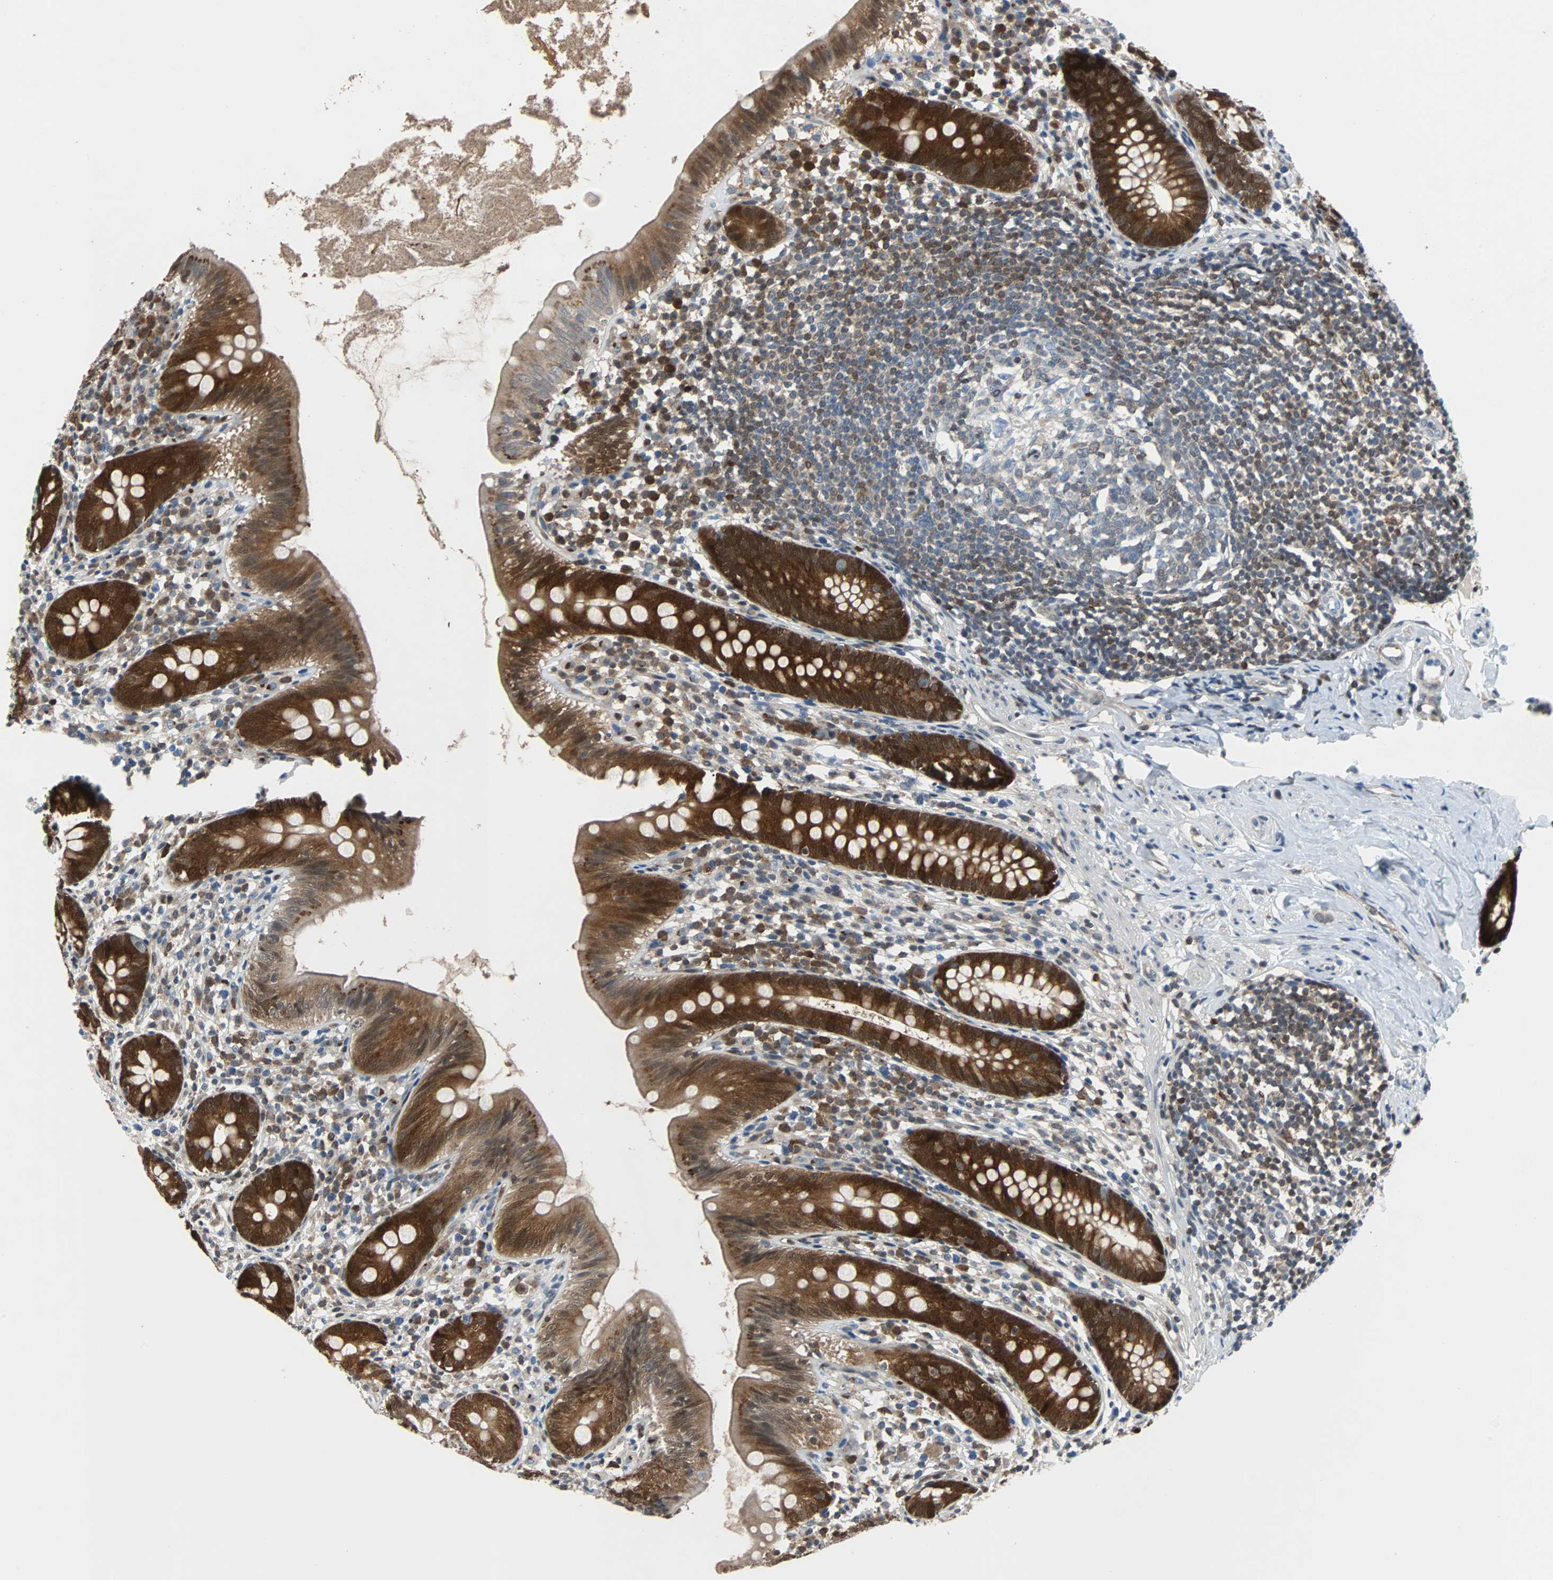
{"staining": {"intensity": "strong", "quantity": ">75%", "location": "cytoplasmic/membranous,nuclear"}, "tissue": "appendix", "cell_type": "Glandular cells", "image_type": "normal", "snomed": [{"axis": "morphology", "description": "Normal tissue, NOS"}, {"axis": "topography", "description": "Appendix"}], "caption": "This photomicrograph shows benign appendix stained with IHC to label a protein in brown. The cytoplasmic/membranous,nuclear of glandular cells show strong positivity for the protein. Nuclei are counter-stained blue.", "gene": "MAP2K6", "patient": {"sex": "male", "age": 52}}